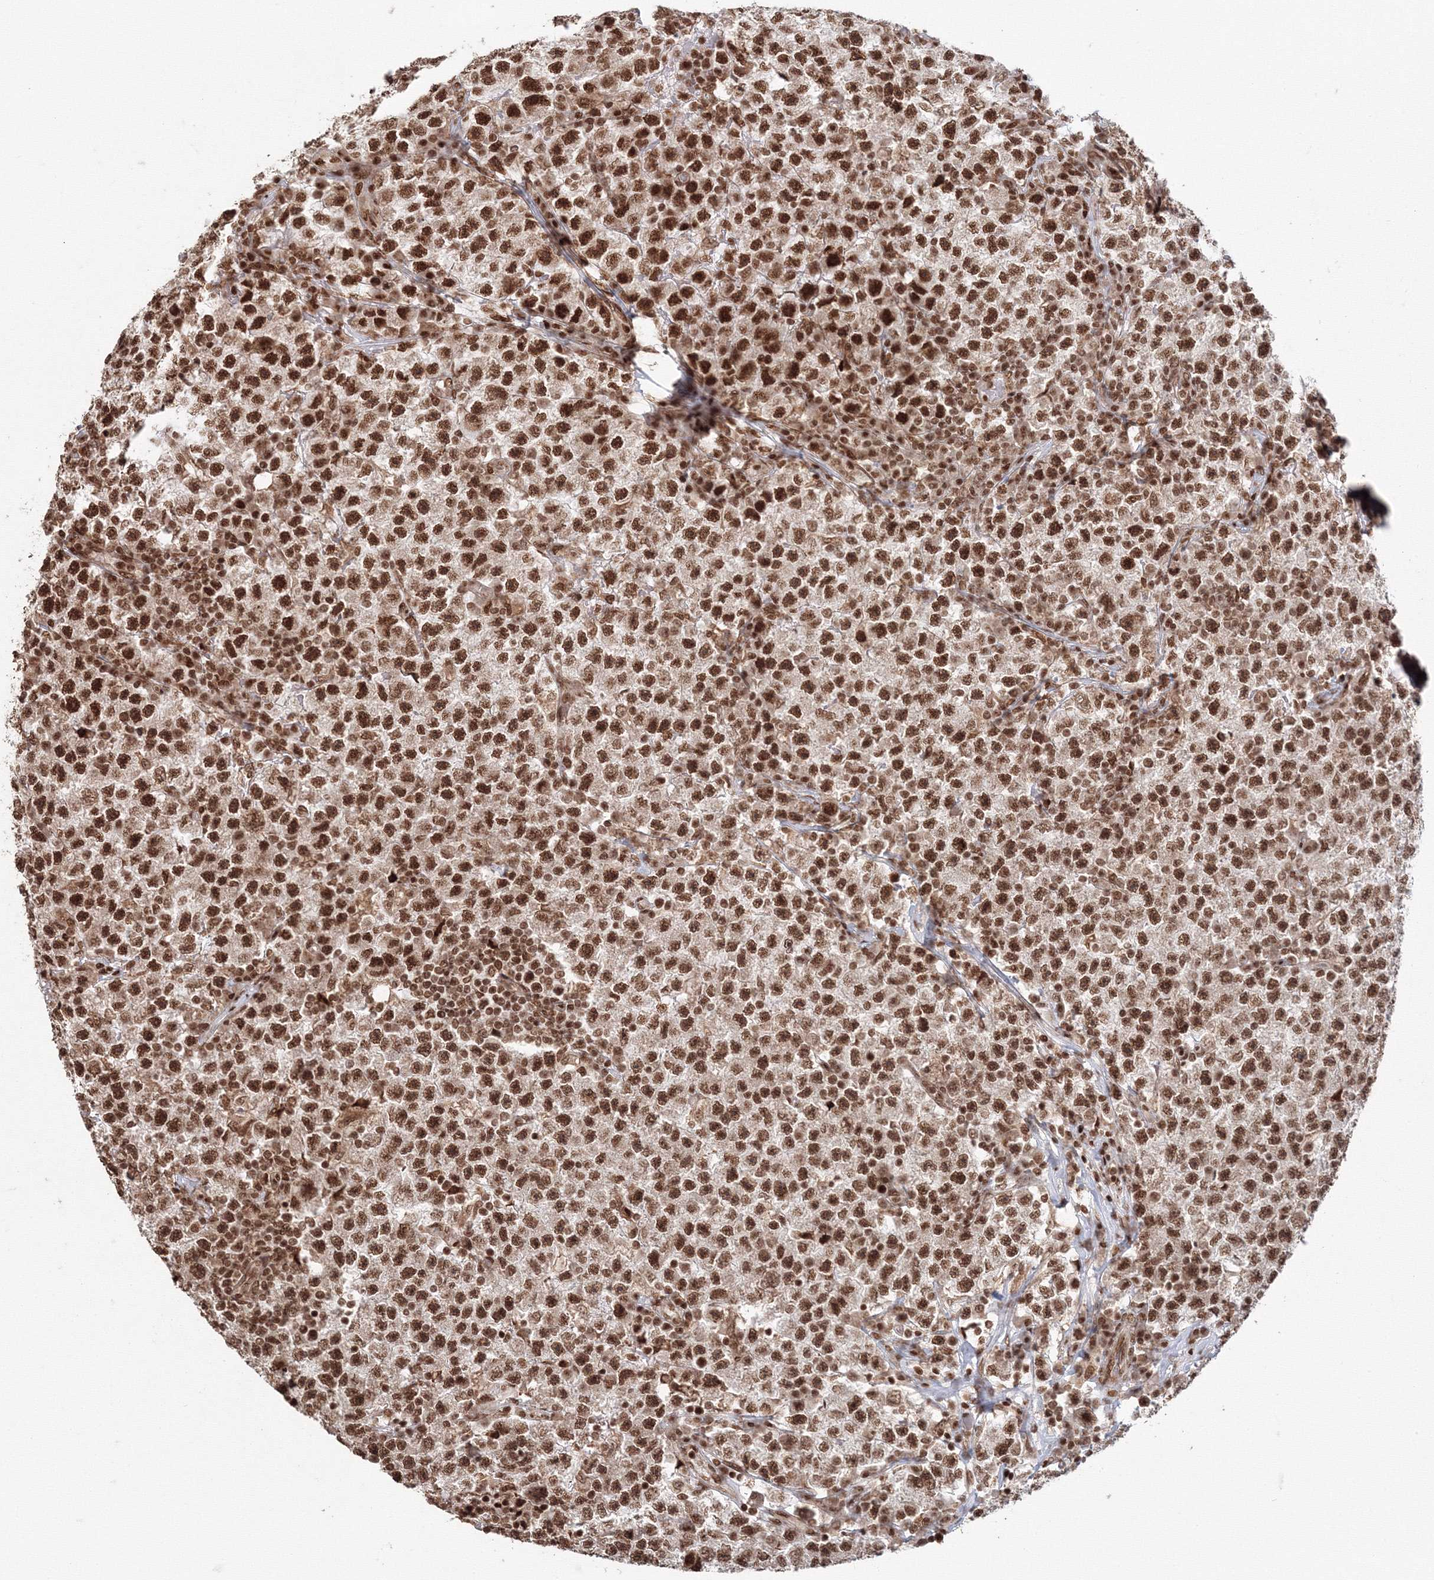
{"staining": {"intensity": "strong", "quantity": ">75%", "location": "nuclear"}, "tissue": "testis cancer", "cell_type": "Tumor cells", "image_type": "cancer", "snomed": [{"axis": "morphology", "description": "Seminoma, NOS"}, {"axis": "topography", "description": "Testis"}], "caption": "Testis seminoma stained for a protein shows strong nuclear positivity in tumor cells. Using DAB (3,3'-diaminobenzidine) (brown) and hematoxylin (blue) stains, captured at high magnification using brightfield microscopy.", "gene": "KIF20A", "patient": {"sex": "male", "age": 22}}